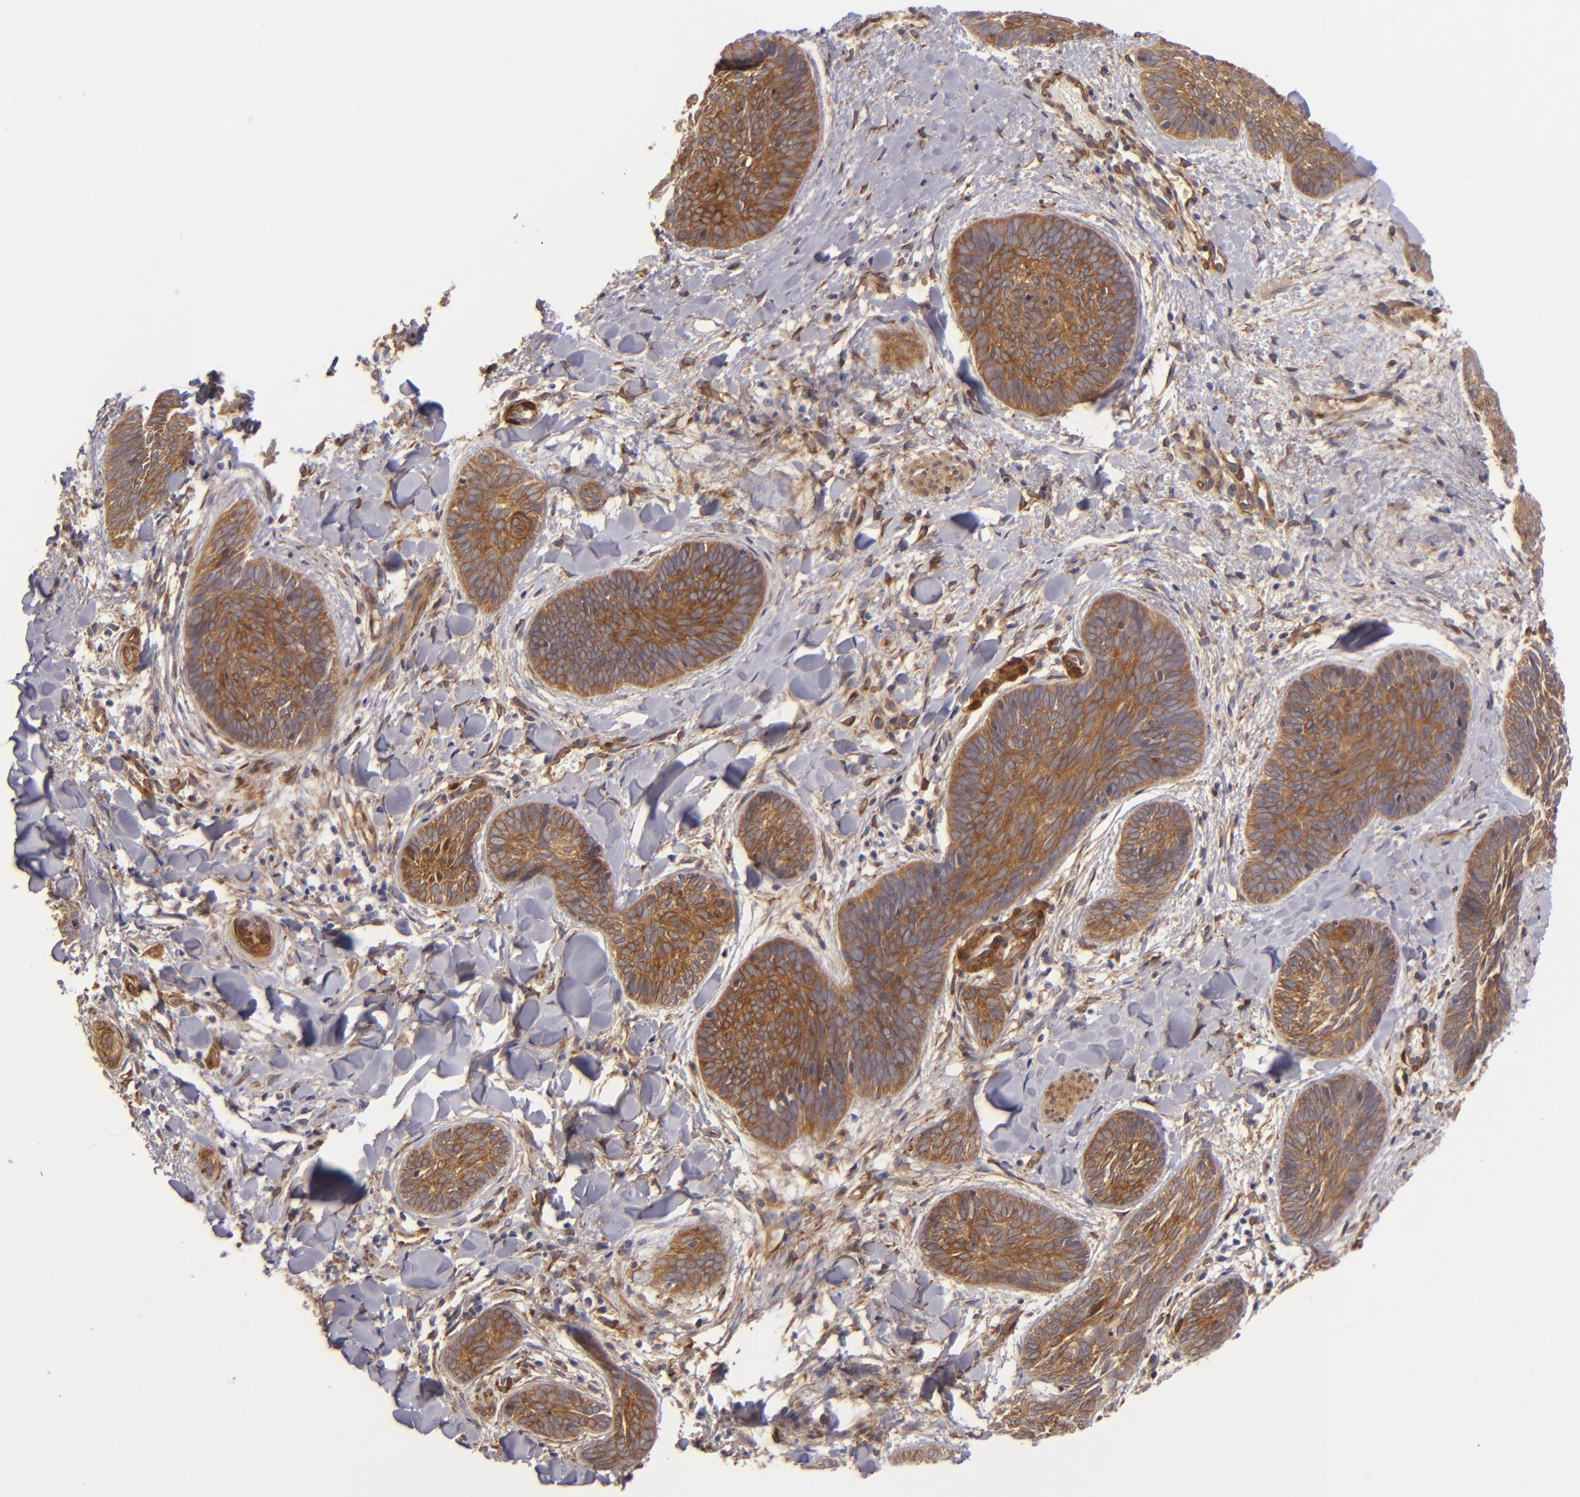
{"staining": {"intensity": "moderate", "quantity": ">75%", "location": "cytoplasmic/membranous"}, "tissue": "skin cancer", "cell_type": "Tumor cells", "image_type": "cancer", "snomed": [{"axis": "morphology", "description": "Basal cell carcinoma"}, {"axis": "topography", "description": "Skin"}], "caption": "Protein staining displays moderate cytoplasmic/membranous positivity in approximately >75% of tumor cells in skin cancer.", "gene": "VCL", "patient": {"sex": "female", "age": 81}}